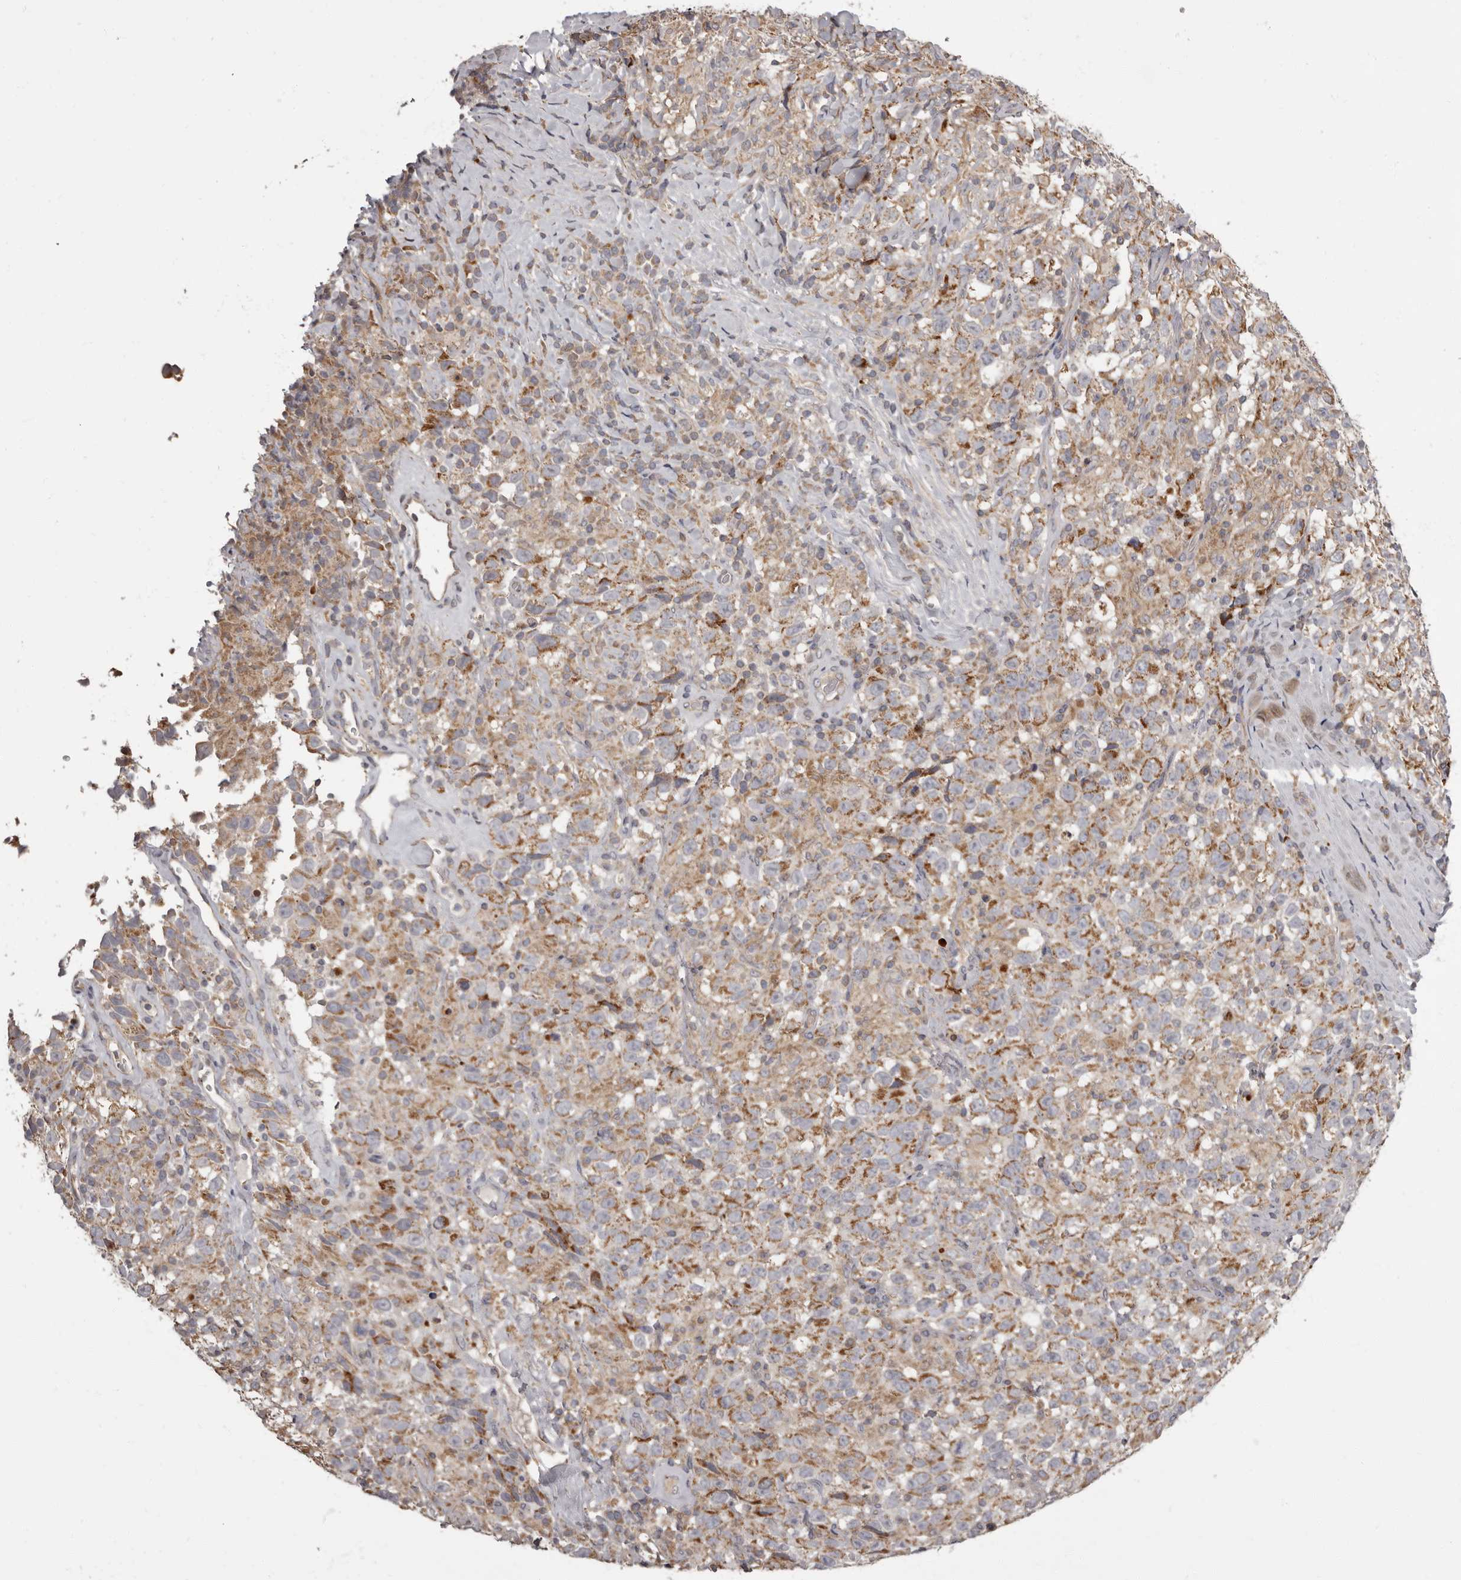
{"staining": {"intensity": "moderate", "quantity": ">75%", "location": "cytoplasmic/membranous"}, "tissue": "testis cancer", "cell_type": "Tumor cells", "image_type": "cancer", "snomed": [{"axis": "morphology", "description": "Seminoma, NOS"}, {"axis": "topography", "description": "Testis"}], "caption": "Human testis cancer stained for a protein (brown) demonstrates moderate cytoplasmic/membranous positive positivity in approximately >75% of tumor cells.", "gene": "ADCY2", "patient": {"sex": "male", "age": 41}}